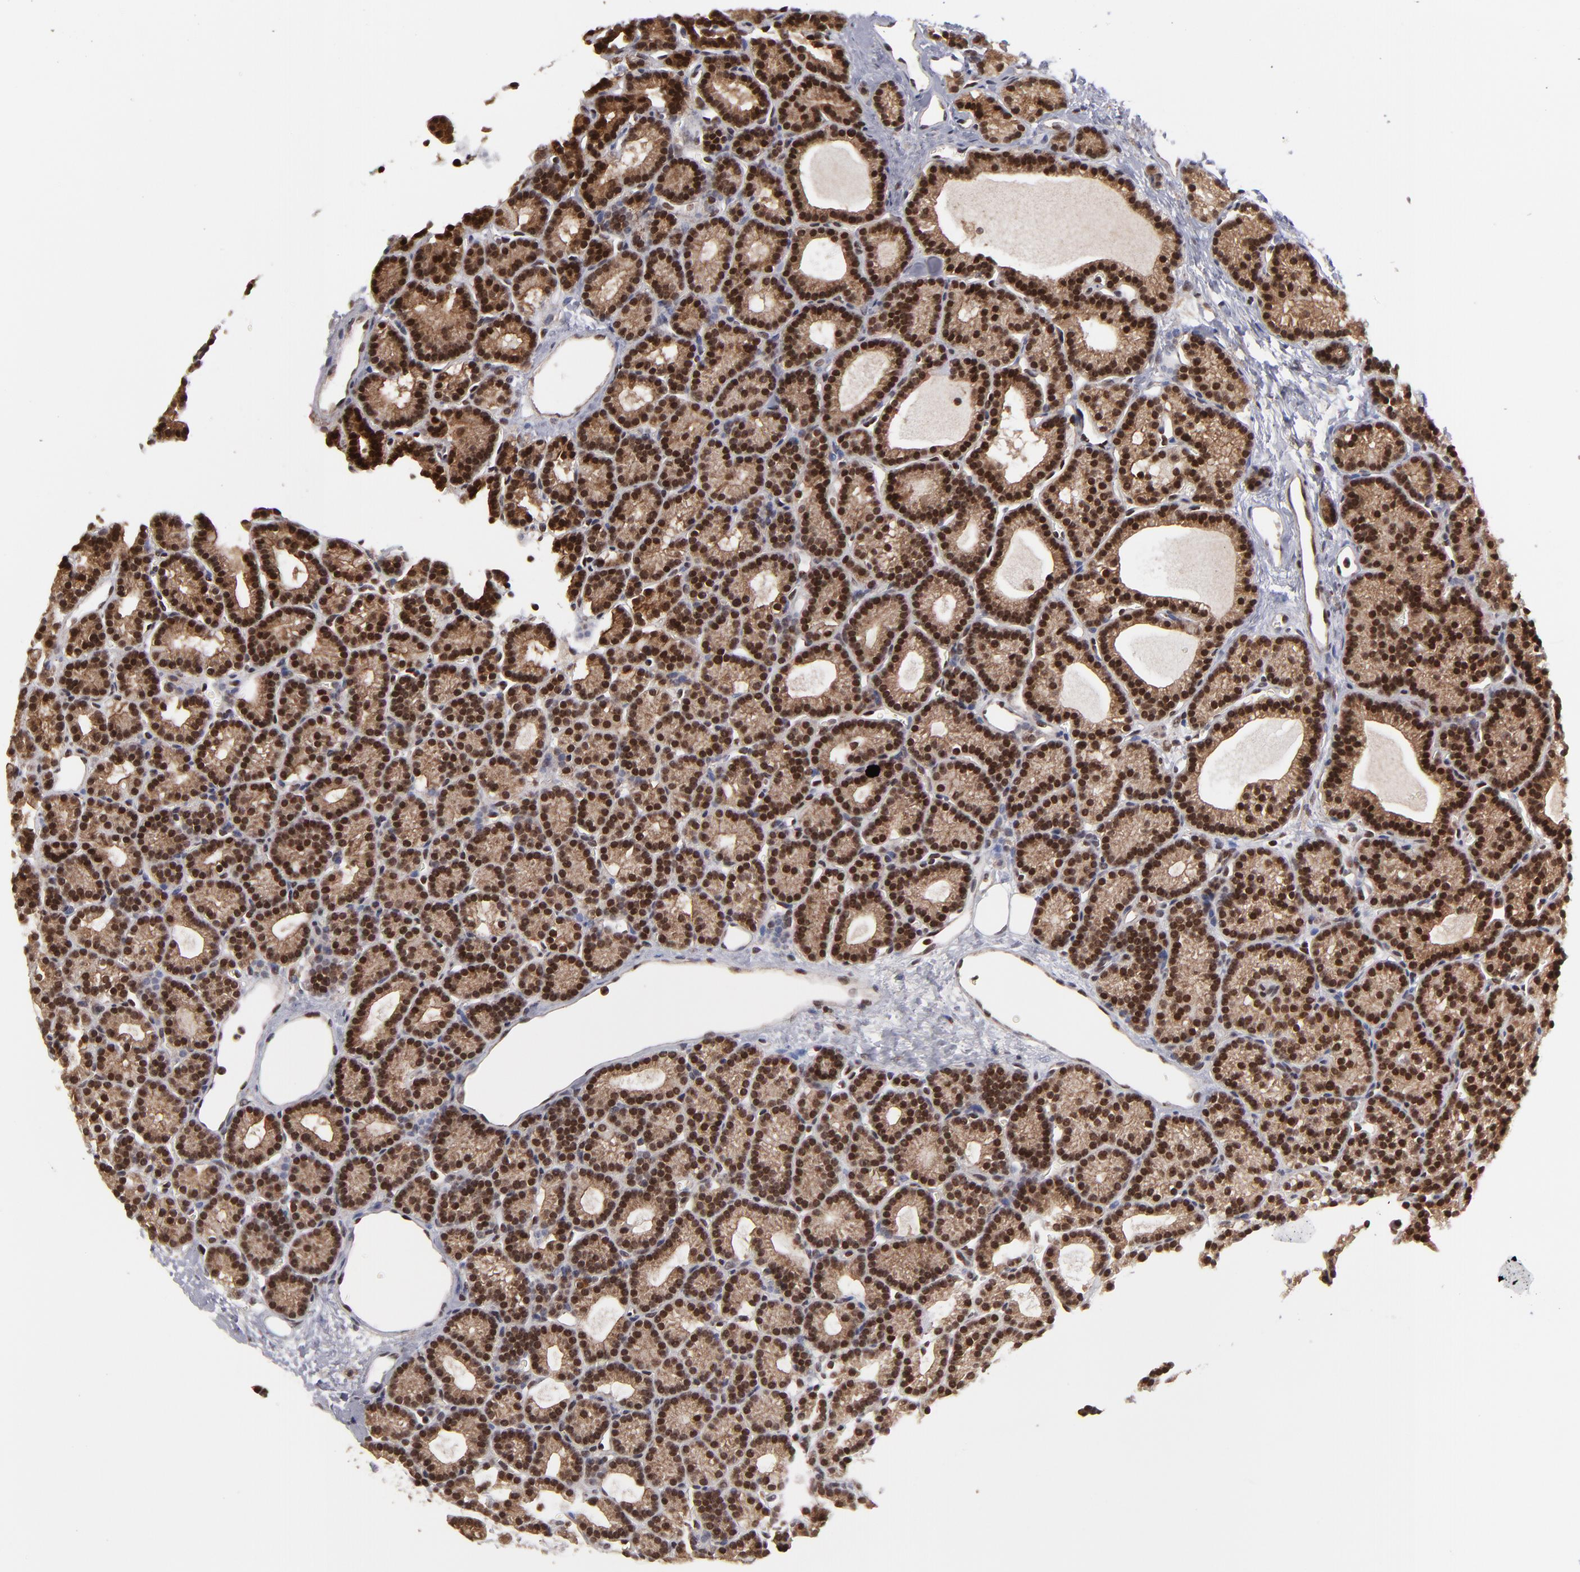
{"staining": {"intensity": "strong", "quantity": ">75%", "location": "cytoplasmic/membranous,nuclear"}, "tissue": "parathyroid gland", "cell_type": "Glandular cells", "image_type": "normal", "snomed": [{"axis": "morphology", "description": "Normal tissue, NOS"}, {"axis": "topography", "description": "Parathyroid gland"}], "caption": "IHC micrograph of unremarkable parathyroid gland: parathyroid gland stained using IHC demonstrates high levels of strong protein expression localized specifically in the cytoplasmic/membranous,nuclear of glandular cells, appearing as a cytoplasmic/membranous,nuclear brown color.", "gene": "RGS6", "patient": {"sex": "male", "age": 85}}